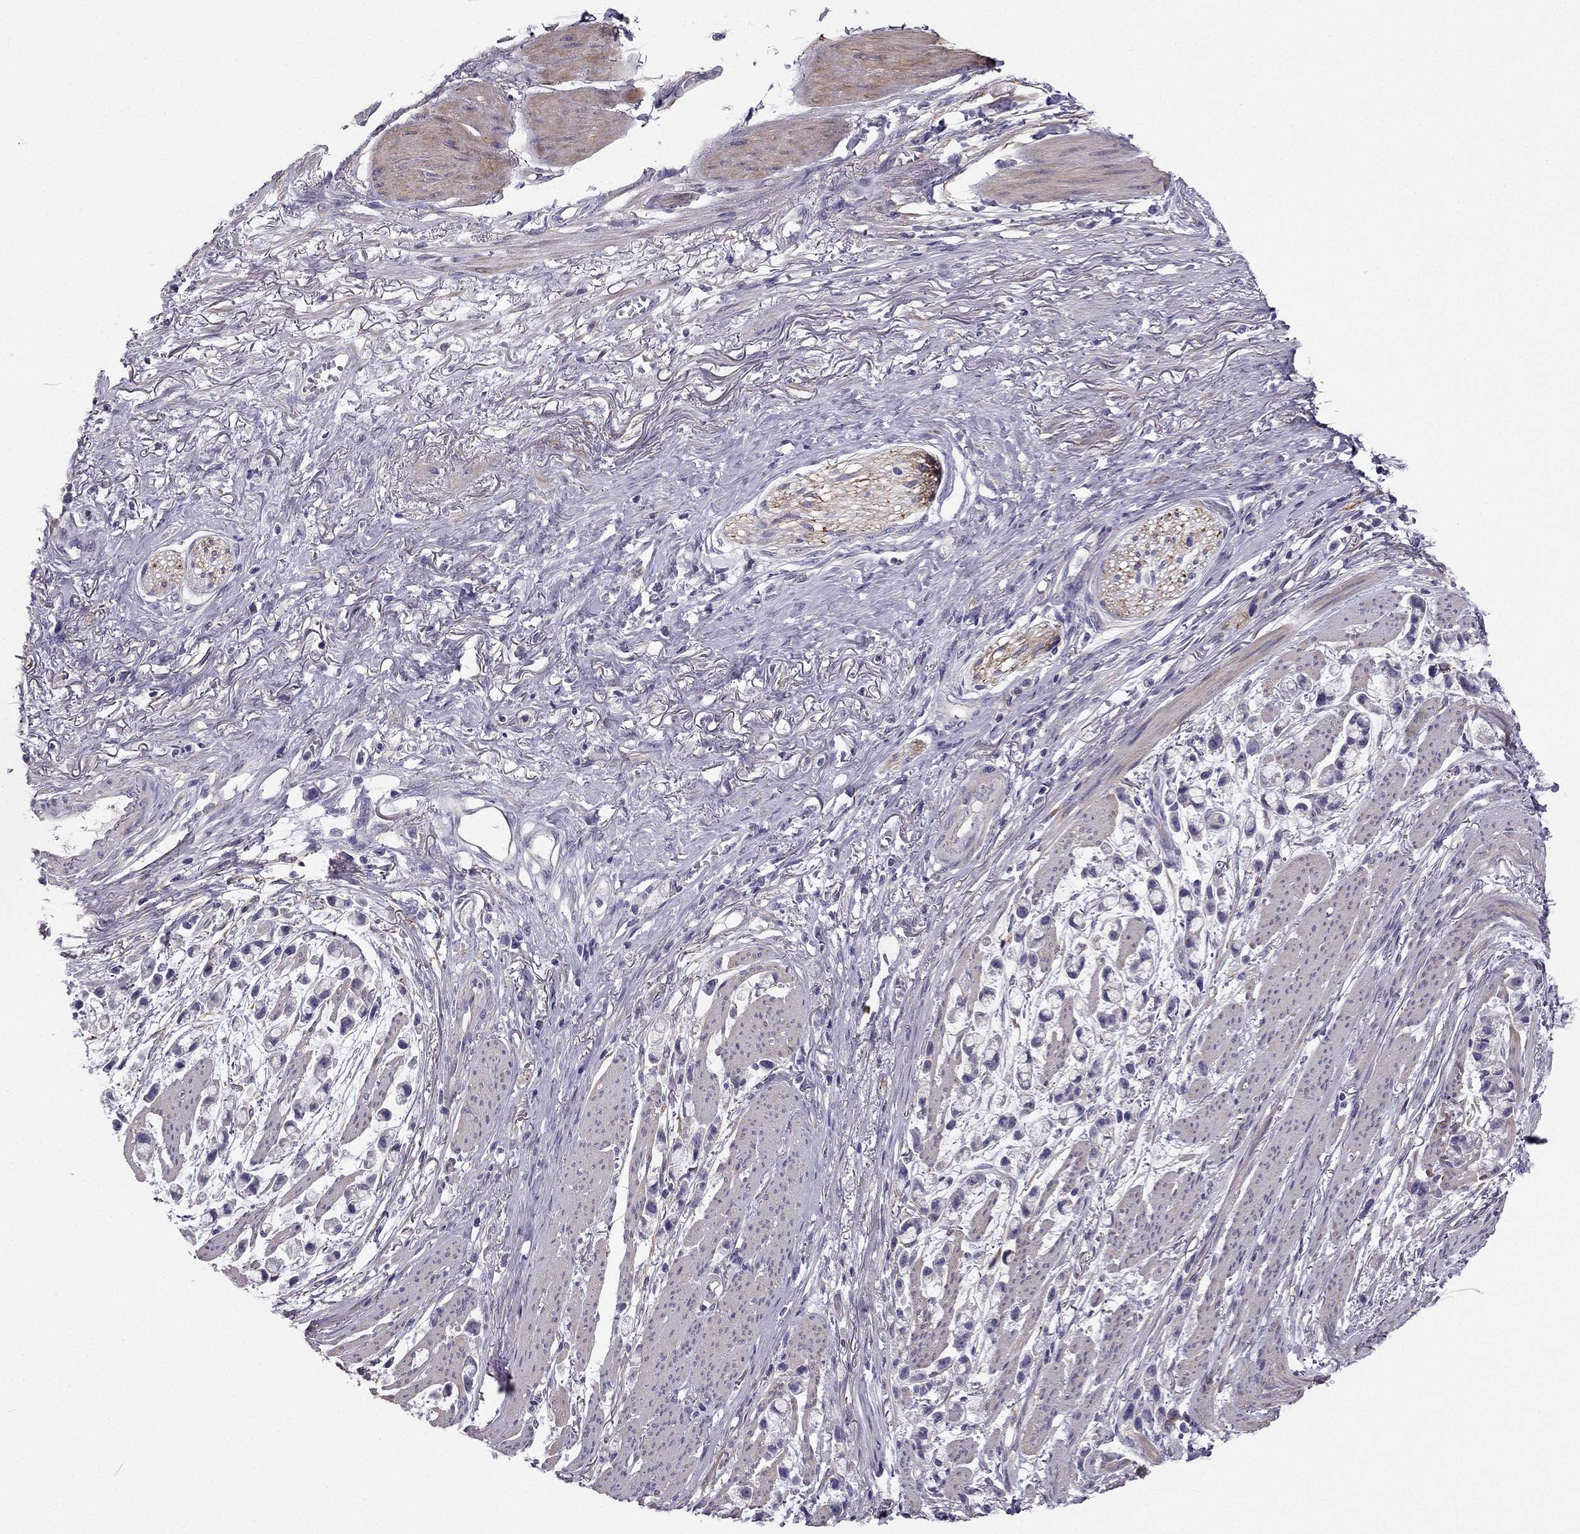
{"staining": {"intensity": "negative", "quantity": "none", "location": "none"}, "tissue": "stomach cancer", "cell_type": "Tumor cells", "image_type": "cancer", "snomed": [{"axis": "morphology", "description": "Adenocarcinoma, NOS"}, {"axis": "topography", "description": "Stomach"}], "caption": "Adenocarcinoma (stomach) stained for a protein using immunohistochemistry (IHC) demonstrates no staining tumor cells.", "gene": "SYT5", "patient": {"sex": "female", "age": 81}}